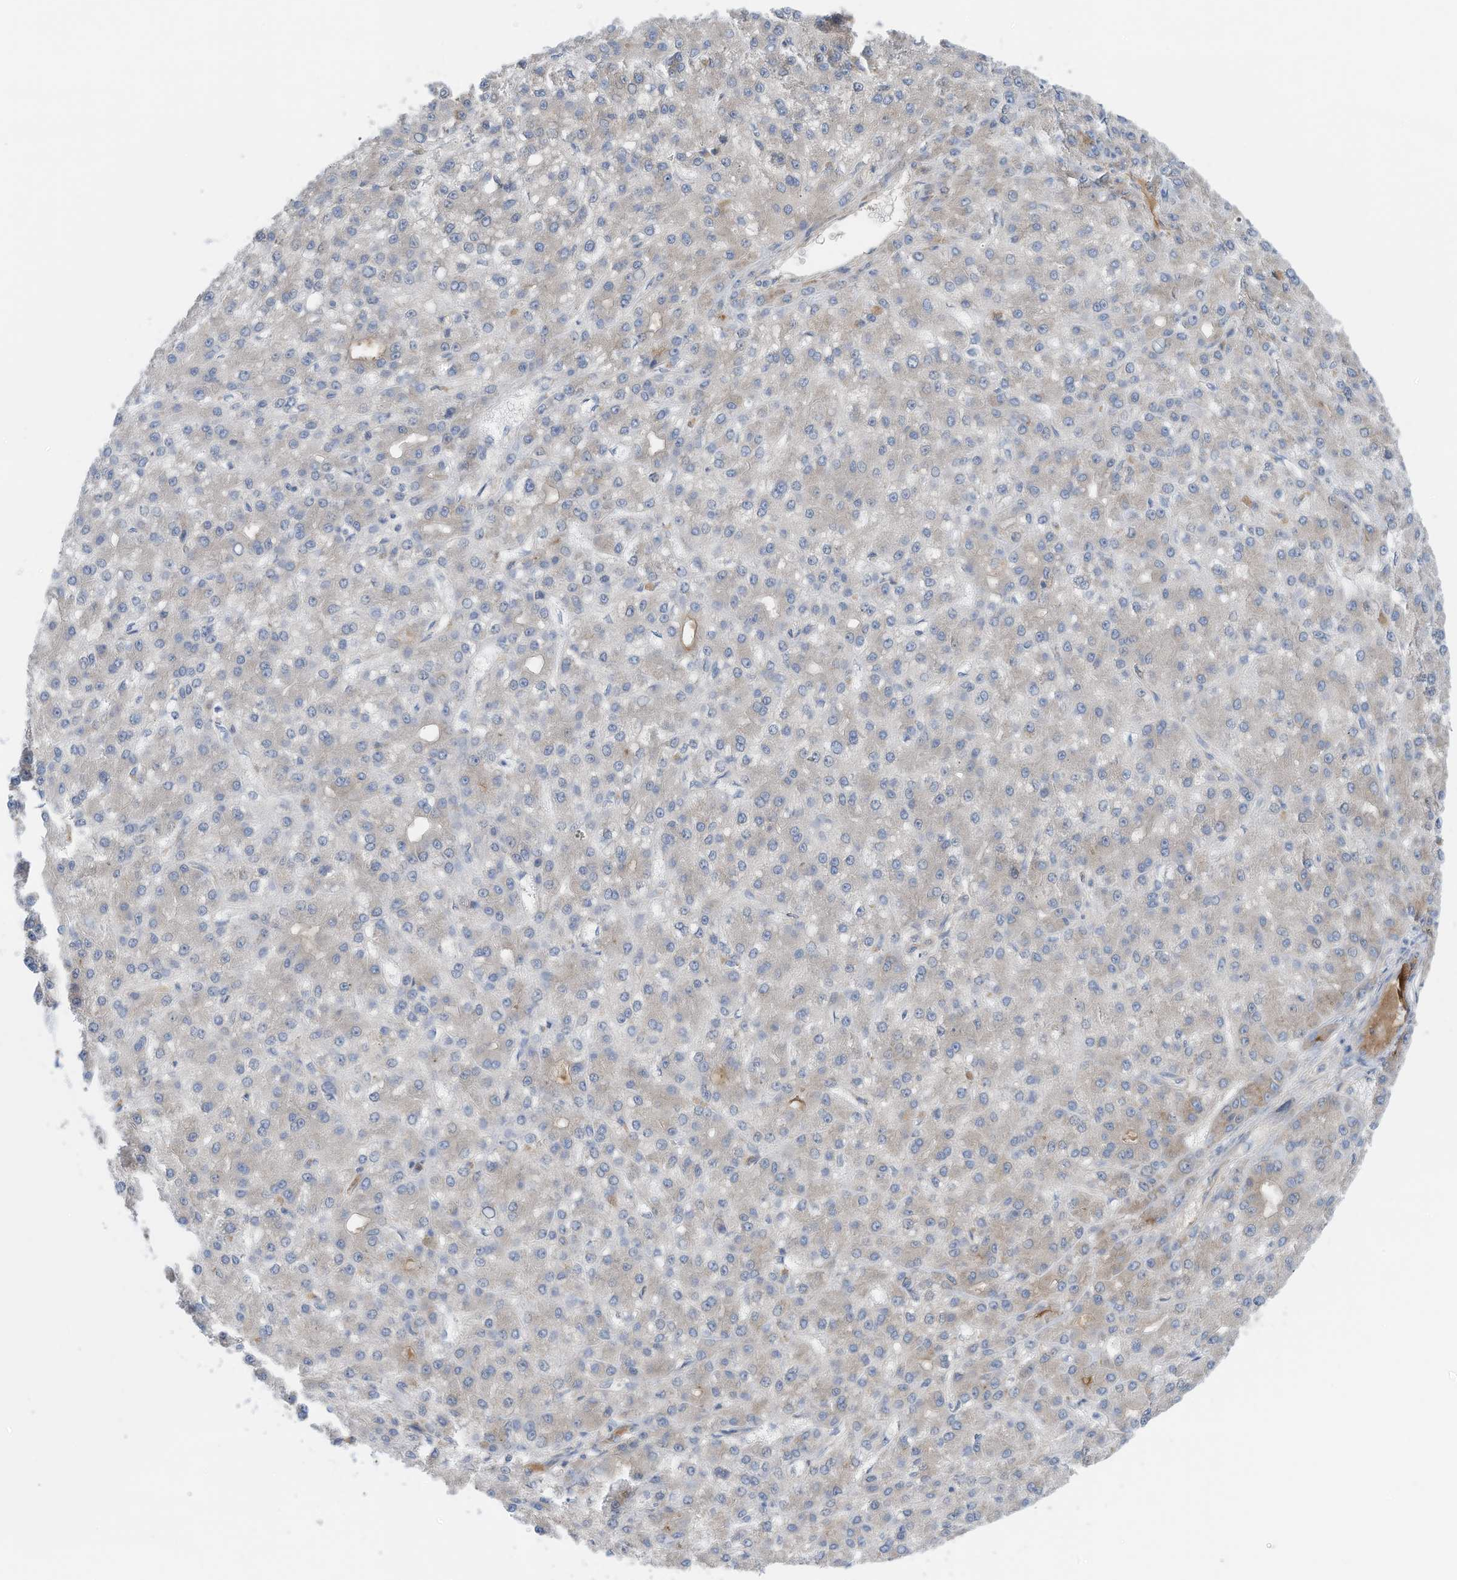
{"staining": {"intensity": "negative", "quantity": "none", "location": "none"}, "tissue": "liver cancer", "cell_type": "Tumor cells", "image_type": "cancer", "snomed": [{"axis": "morphology", "description": "Carcinoma, Hepatocellular, NOS"}, {"axis": "topography", "description": "Liver"}], "caption": "Human liver hepatocellular carcinoma stained for a protein using immunohistochemistry shows no positivity in tumor cells.", "gene": "SLC5A11", "patient": {"sex": "male", "age": 67}}